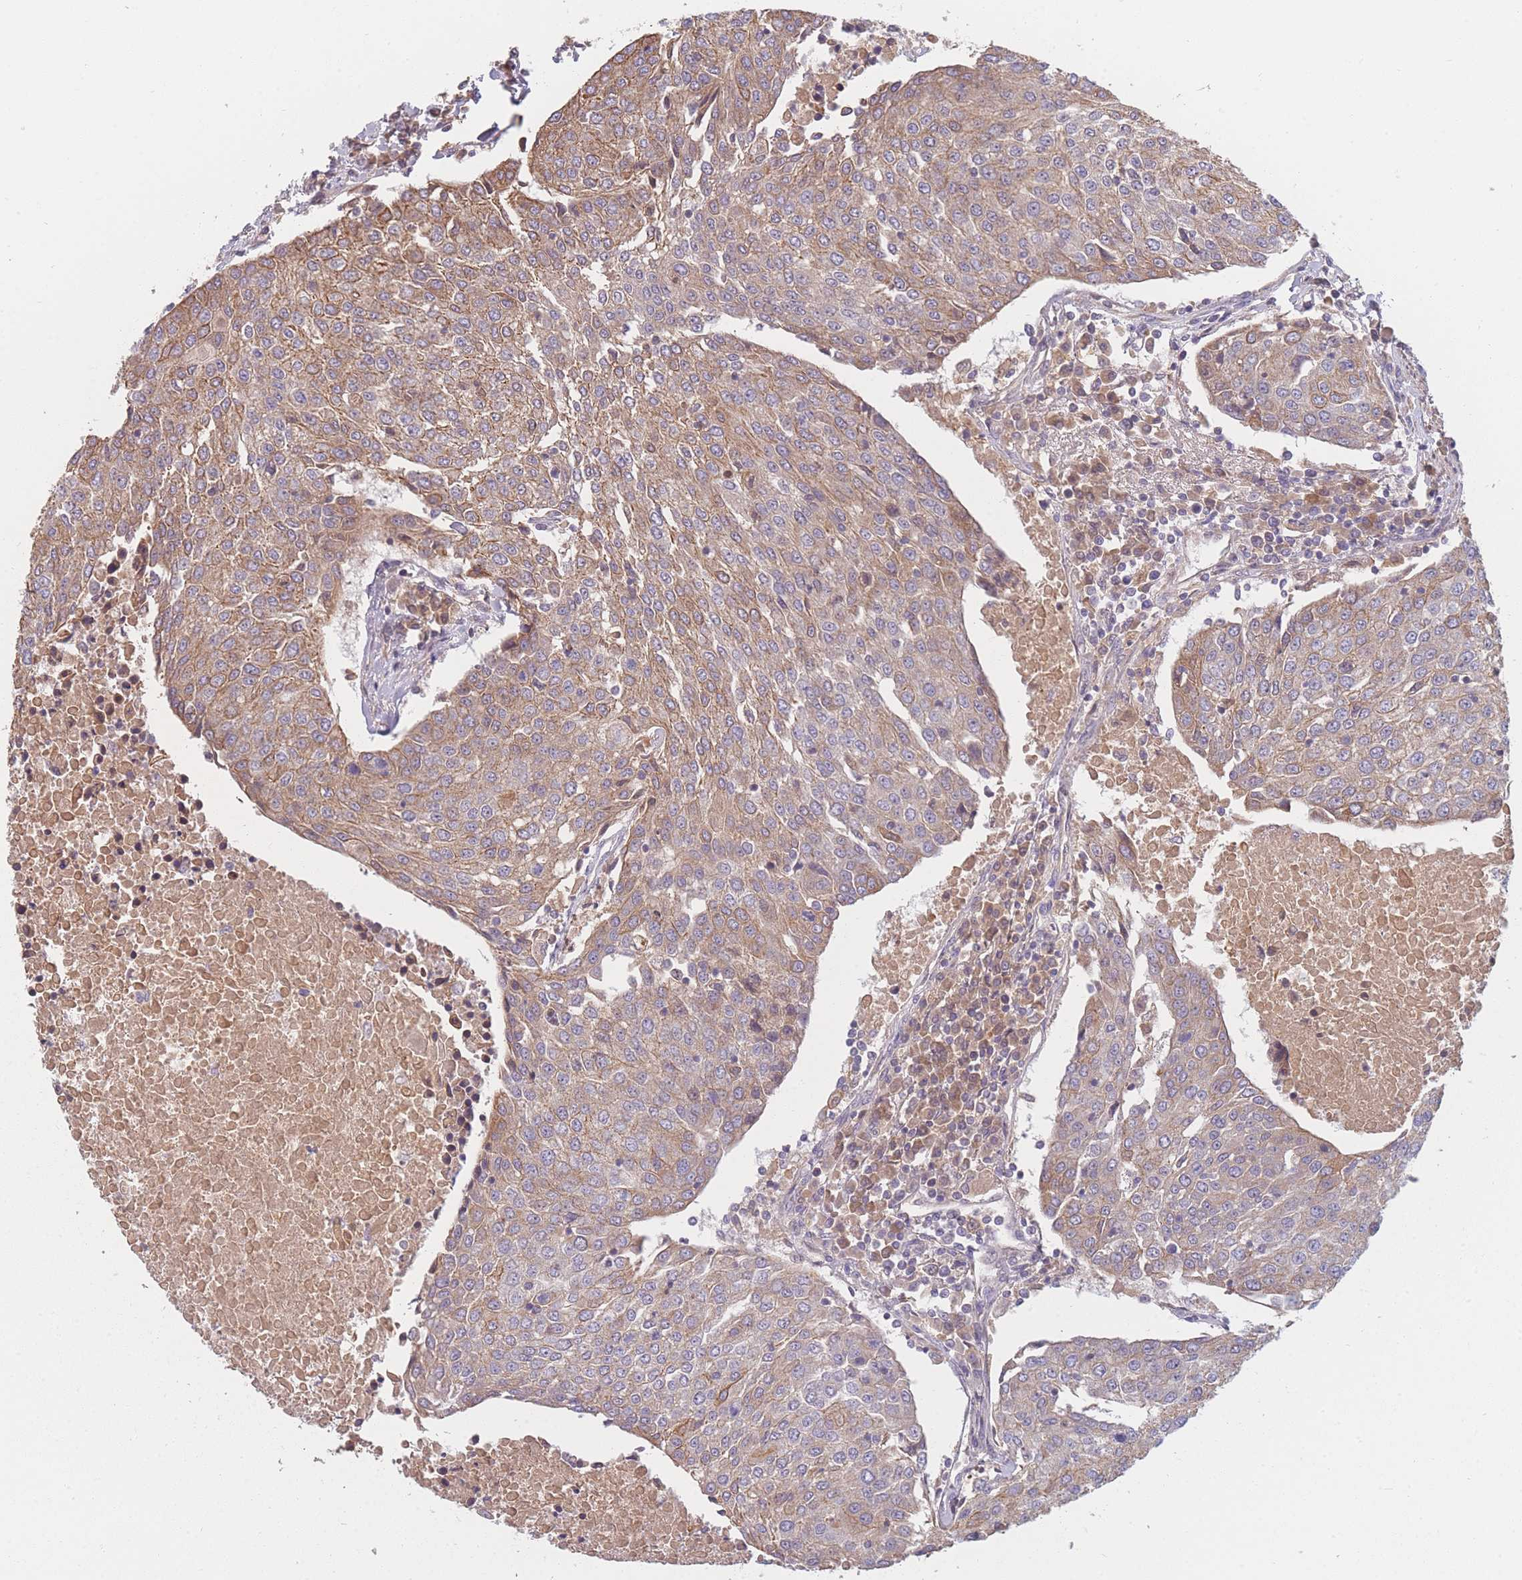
{"staining": {"intensity": "moderate", "quantity": ">75%", "location": "cytoplasmic/membranous"}, "tissue": "urothelial cancer", "cell_type": "Tumor cells", "image_type": "cancer", "snomed": [{"axis": "morphology", "description": "Urothelial carcinoma, High grade"}, {"axis": "topography", "description": "Urinary bladder"}], "caption": "An image of human urothelial cancer stained for a protein displays moderate cytoplasmic/membranous brown staining in tumor cells. The protein is shown in brown color, while the nuclei are stained blue.", "gene": "FAM153A", "patient": {"sex": "female", "age": 85}}